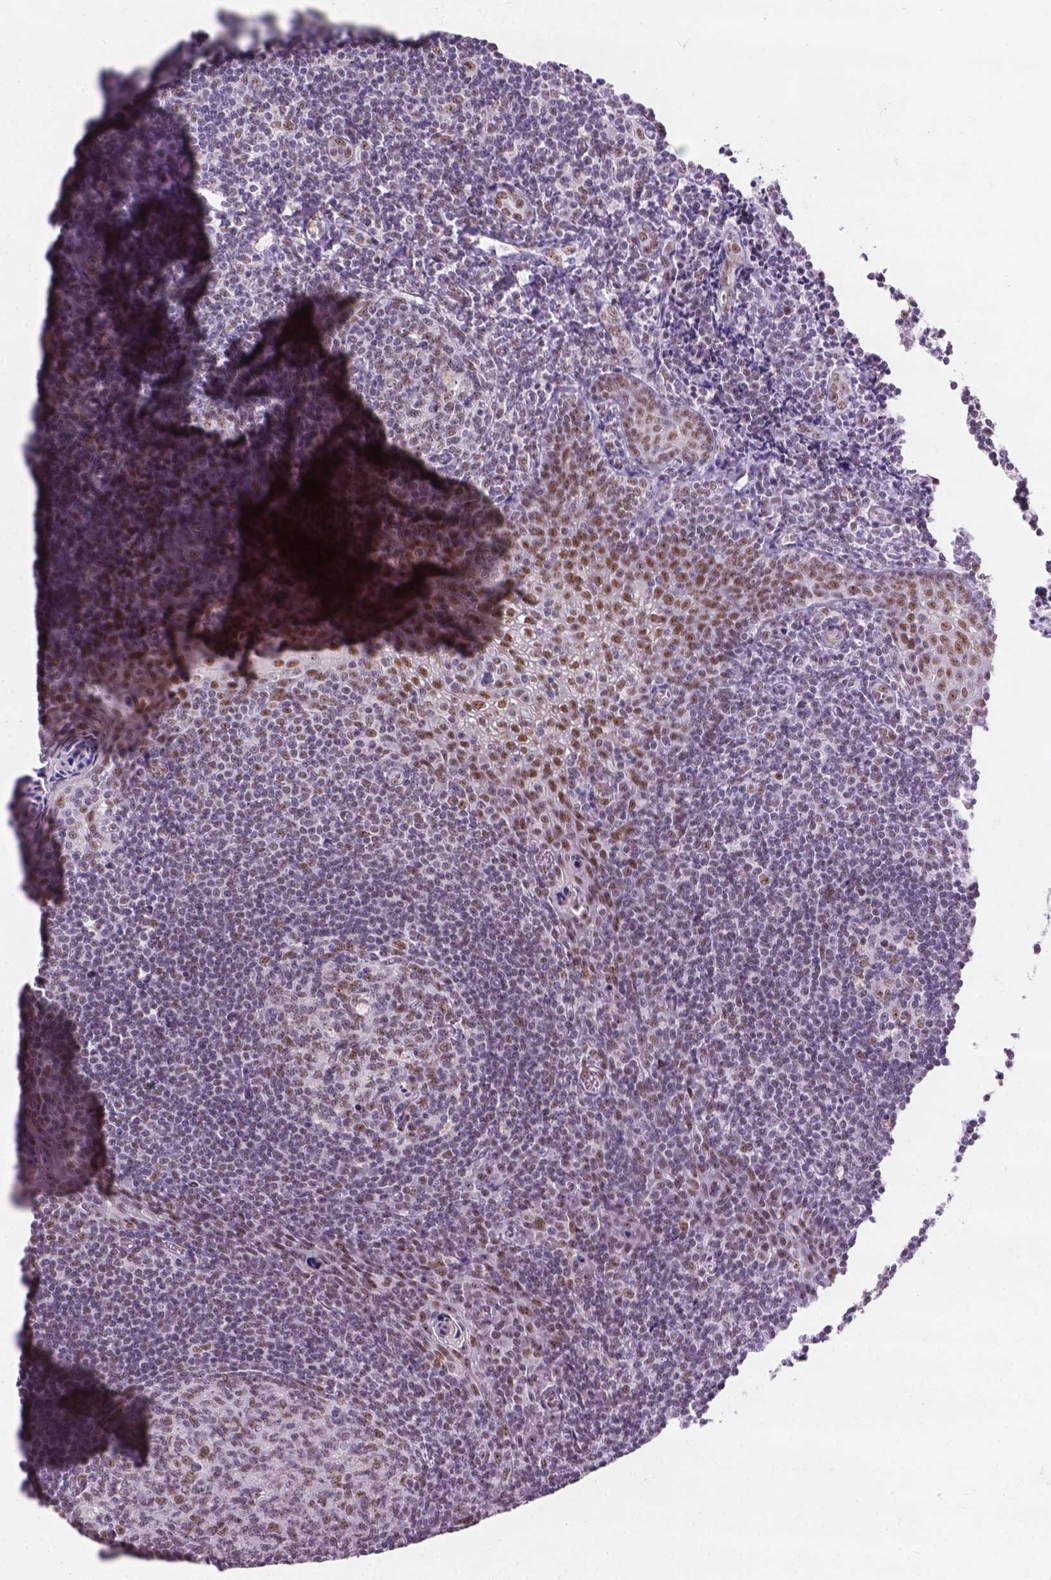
{"staining": {"intensity": "moderate", "quantity": ">75%", "location": "nuclear"}, "tissue": "tonsil", "cell_type": "Germinal center cells", "image_type": "normal", "snomed": [{"axis": "morphology", "description": "Normal tissue, NOS"}, {"axis": "morphology", "description": "Inflammation, NOS"}, {"axis": "topography", "description": "Tonsil"}], "caption": "High-magnification brightfield microscopy of benign tonsil stained with DAB (brown) and counterstained with hematoxylin (blue). germinal center cells exhibit moderate nuclear positivity is seen in about>75% of cells.", "gene": "COIL", "patient": {"sex": "female", "age": 31}}